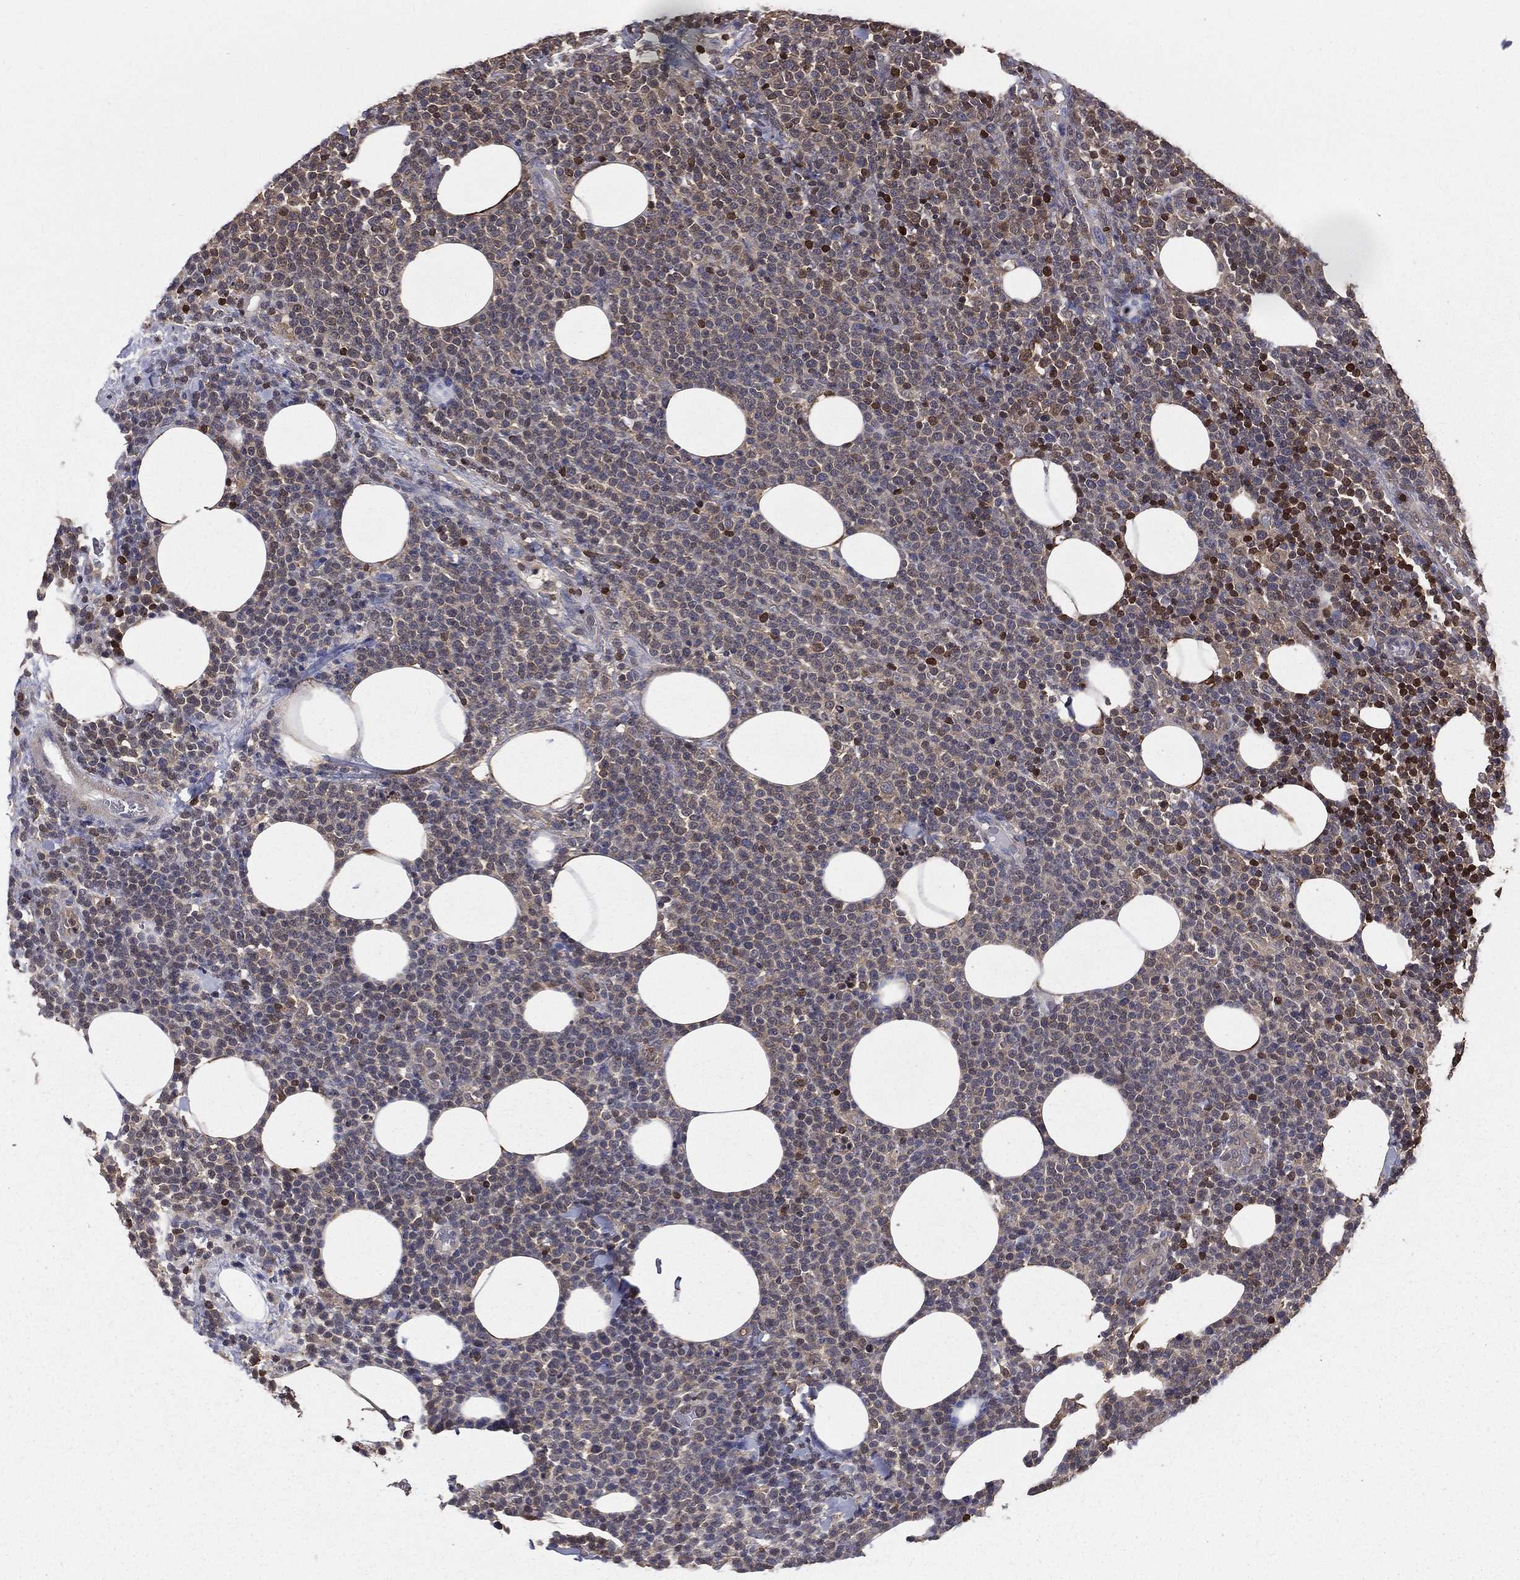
{"staining": {"intensity": "strong", "quantity": "<25%", "location": "cytoplasmic/membranous"}, "tissue": "lymphoma", "cell_type": "Tumor cells", "image_type": "cancer", "snomed": [{"axis": "morphology", "description": "Malignant lymphoma, non-Hodgkin's type, High grade"}, {"axis": "topography", "description": "Lymph node"}], "caption": "Lymphoma stained for a protein demonstrates strong cytoplasmic/membranous positivity in tumor cells.", "gene": "TBC1D2", "patient": {"sex": "male", "age": 61}}